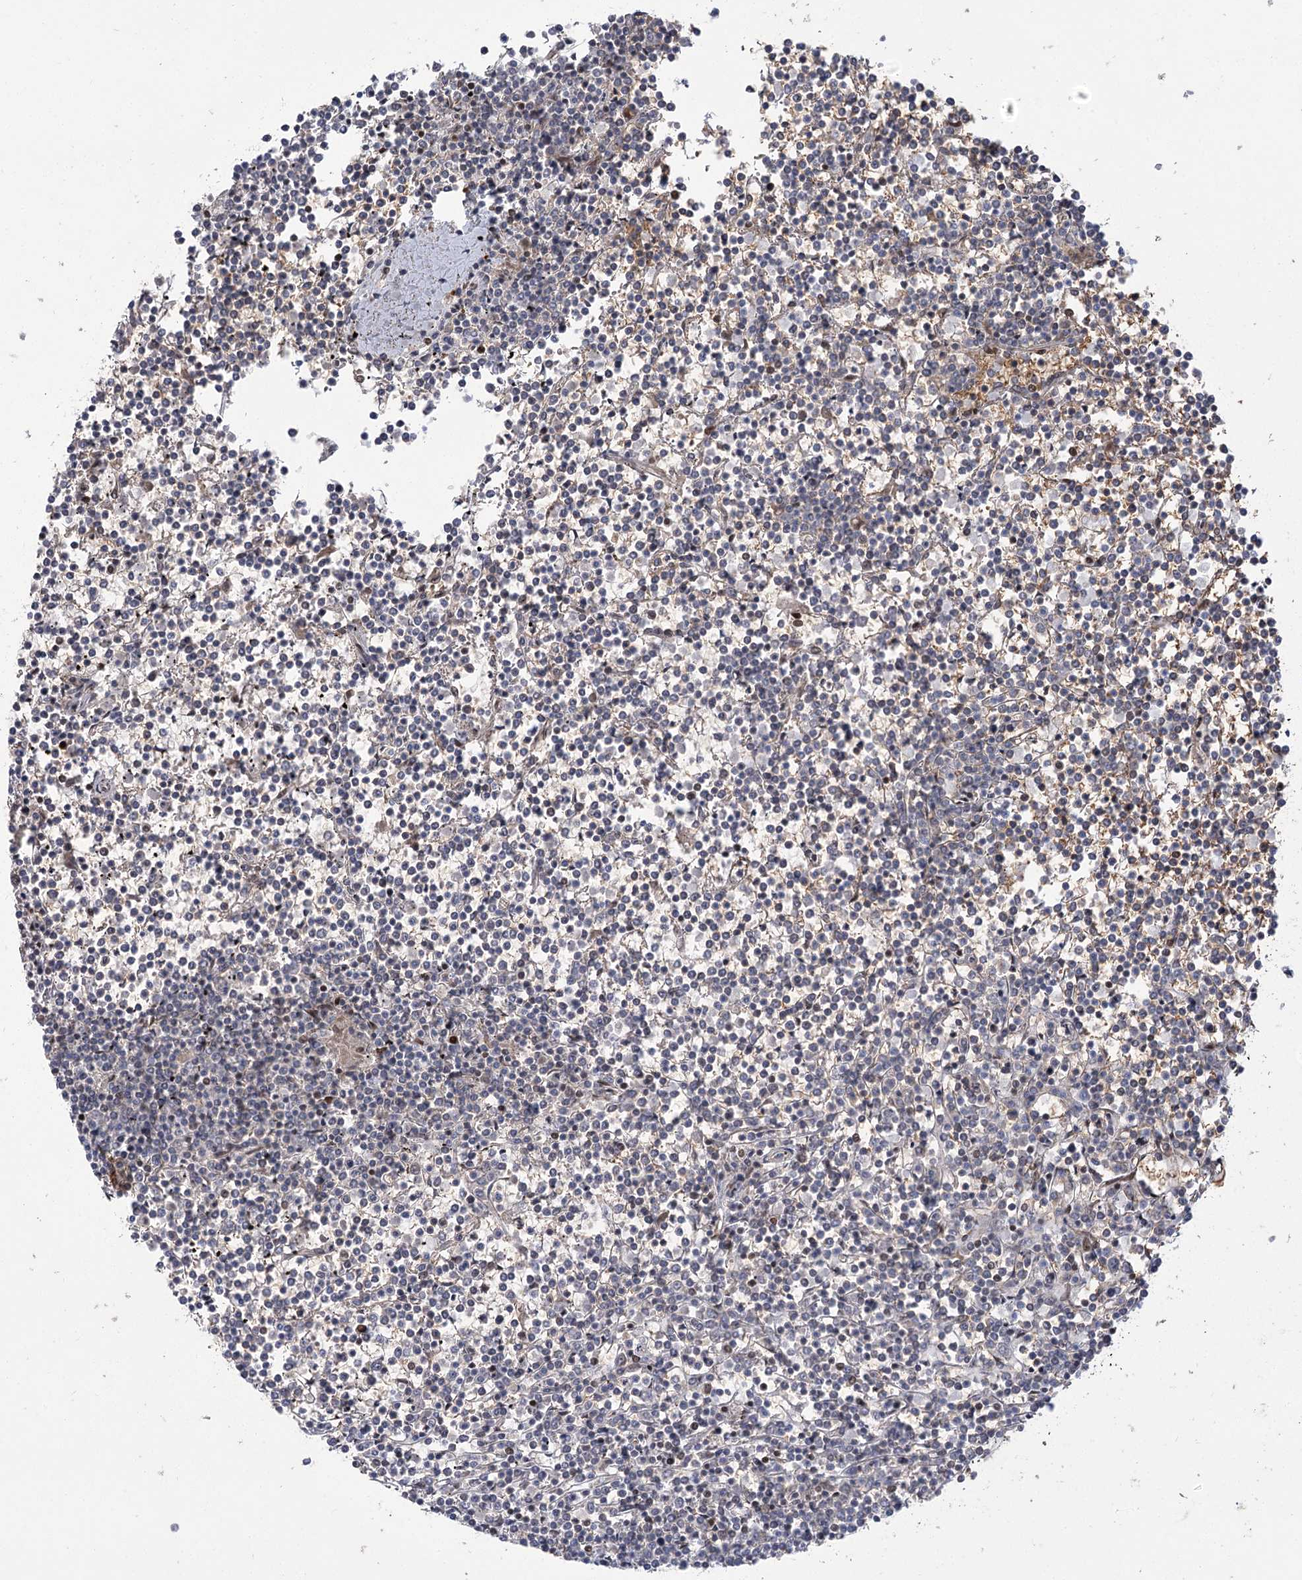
{"staining": {"intensity": "weak", "quantity": "<25%", "location": "nuclear"}, "tissue": "lymphoma", "cell_type": "Tumor cells", "image_type": "cancer", "snomed": [{"axis": "morphology", "description": "Malignant lymphoma, non-Hodgkin's type, Low grade"}, {"axis": "topography", "description": "Spleen"}], "caption": "Tumor cells are negative for protein expression in human lymphoma.", "gene": "HELQ", "patient": {"sex": "female", "age": 19}}